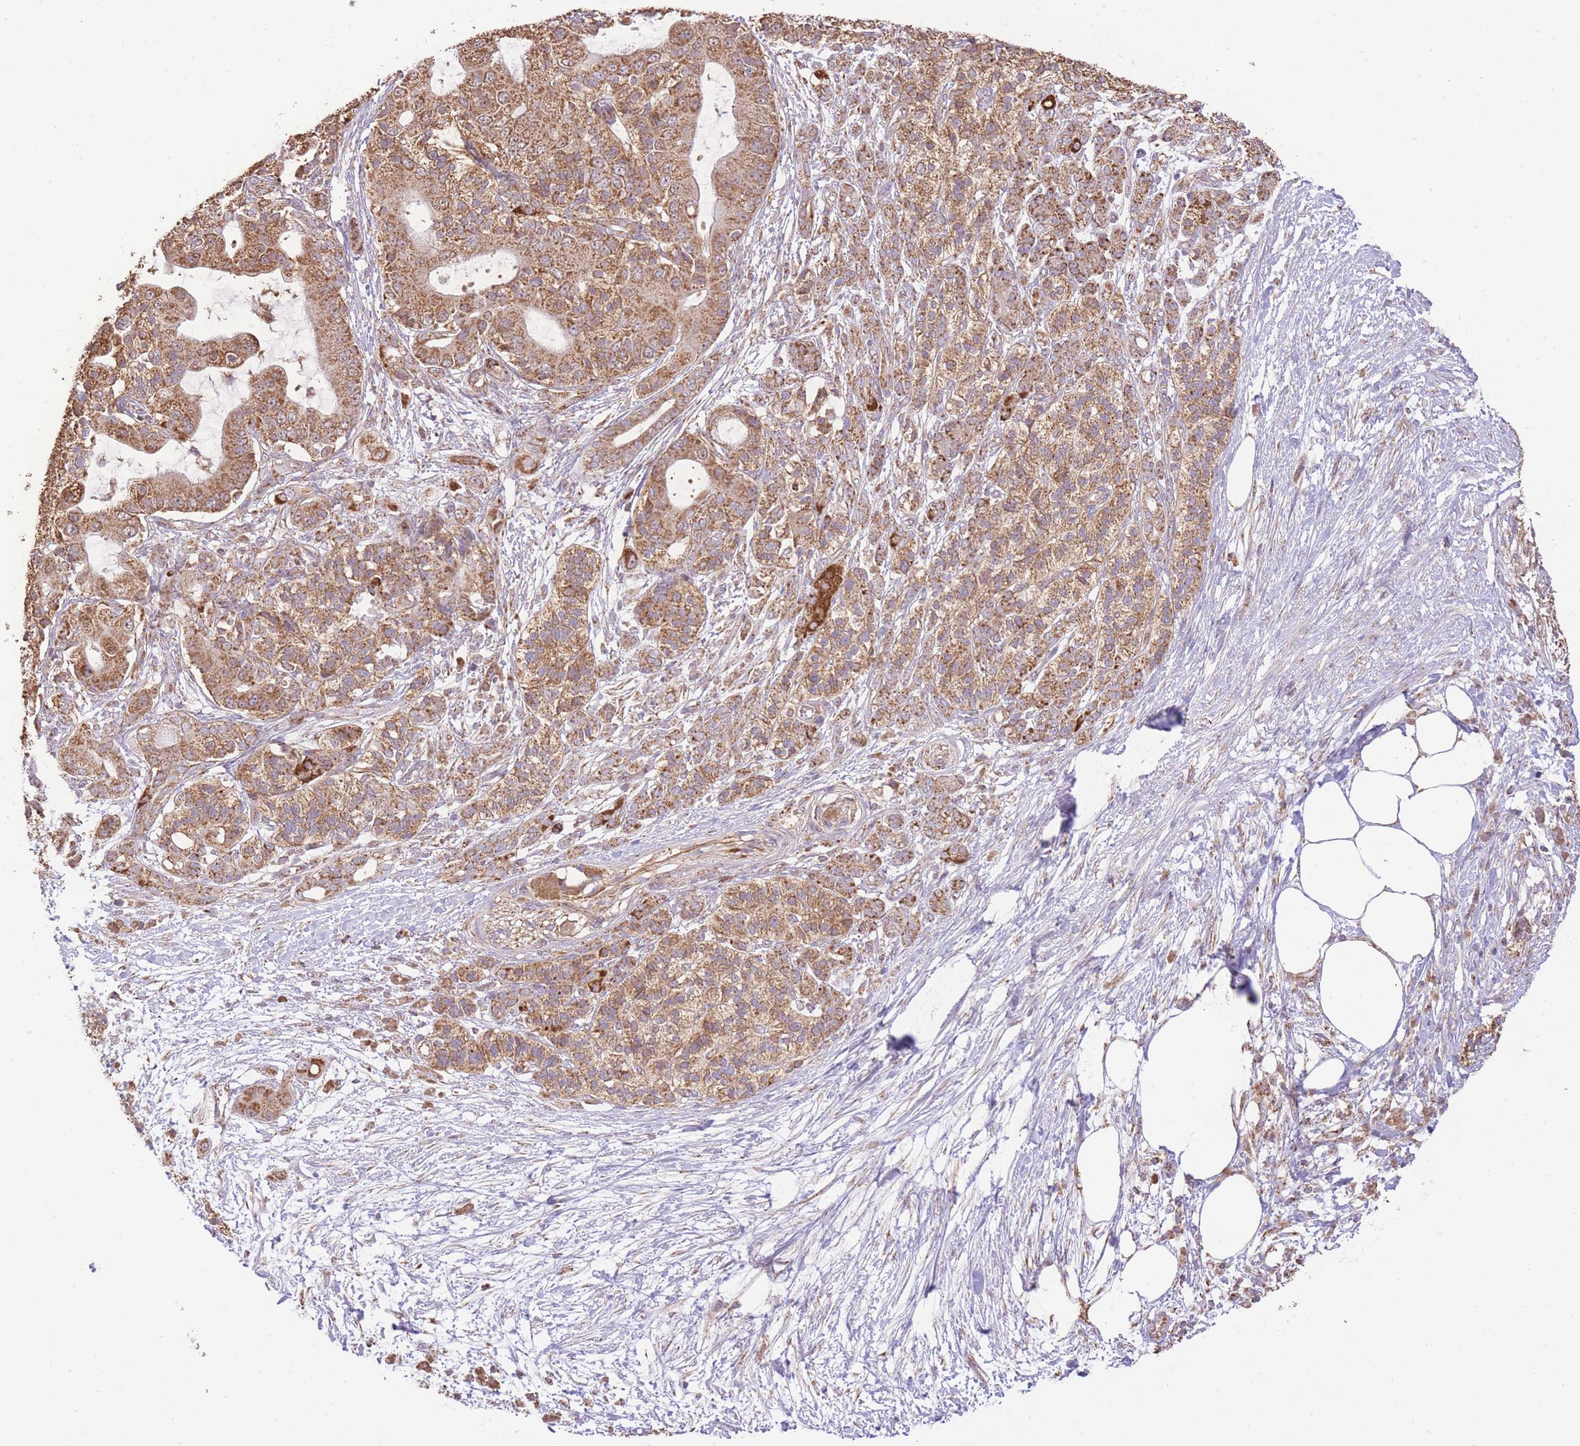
{"staining": {"intensity": "moderate", "quantity": ">75%", "location": "cytoplasmic/membranous"}, "tissue": "pancreatic cancer", "cell_type": "Tumor cells", "image_type": "cancer", "snomed": [{"axis": "morphology", "description": "Adenocarcinoma, NOS"}, {"axis": "topography", "description": "Pancreas"}], "caption": "Tumor cells show moderate cytoplasmic/membranous staining in about >75% of cells in pancreatic adenocarcinoma.", "gene": "PREP", "patient": {"sex": "male", "age": 57}}